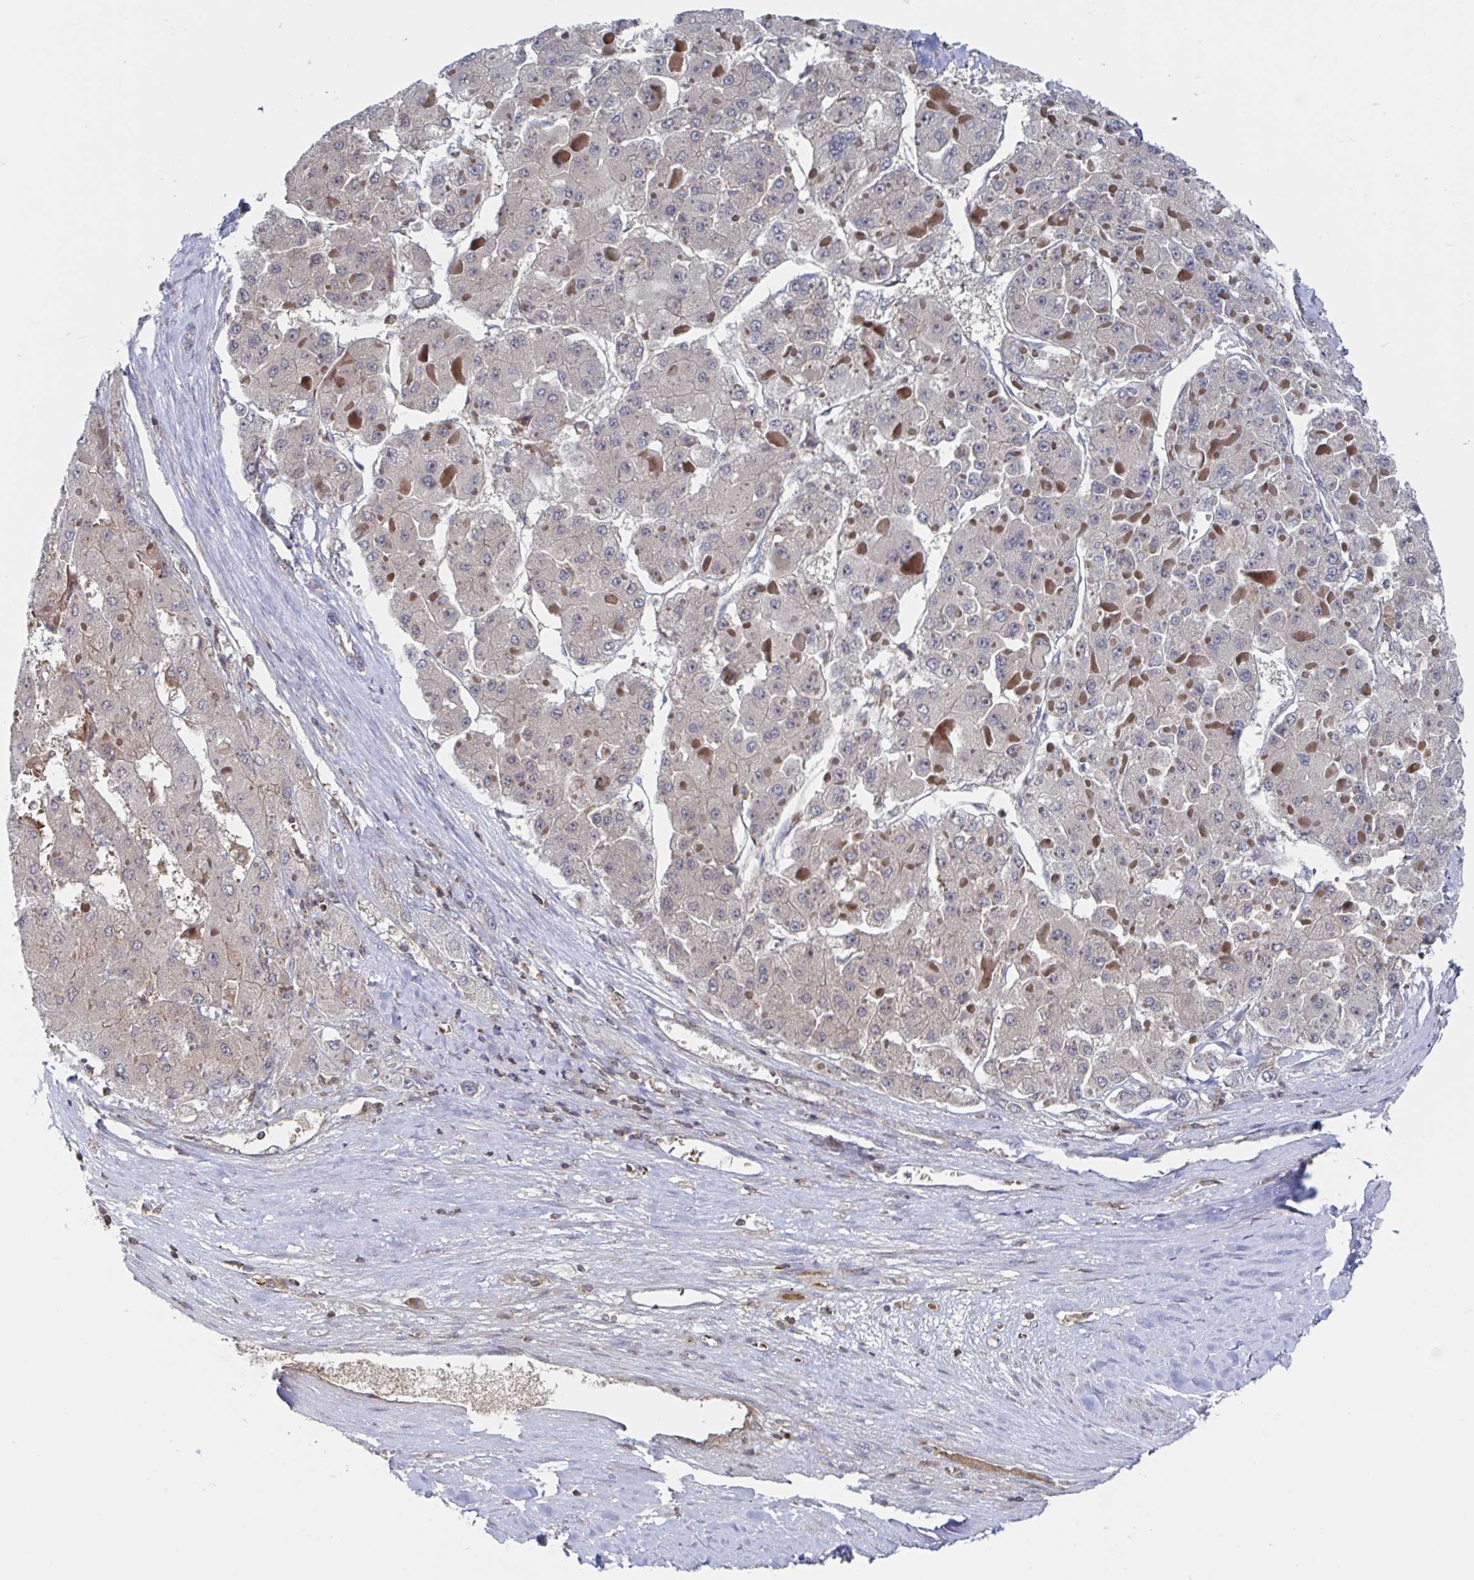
{"staining": {"intensity": "negative", "quantity": "none", "location": "none"}, "tissue": "liver cancer", "cell_type": "Tumor cells", "image_type": "cancer", "snomed": [{"axis": "morphology", "description": "Carcinoma, Hepatocellular, NOS"}, {"axis": "topography", "description": "Liver"}], "caption": "Protein analysis of hepatocellular carcinoma (liver) displays no significant staining in tumor cells.", "gene": "DHRS12", "patient": {"sex": "female", "age": 73}}